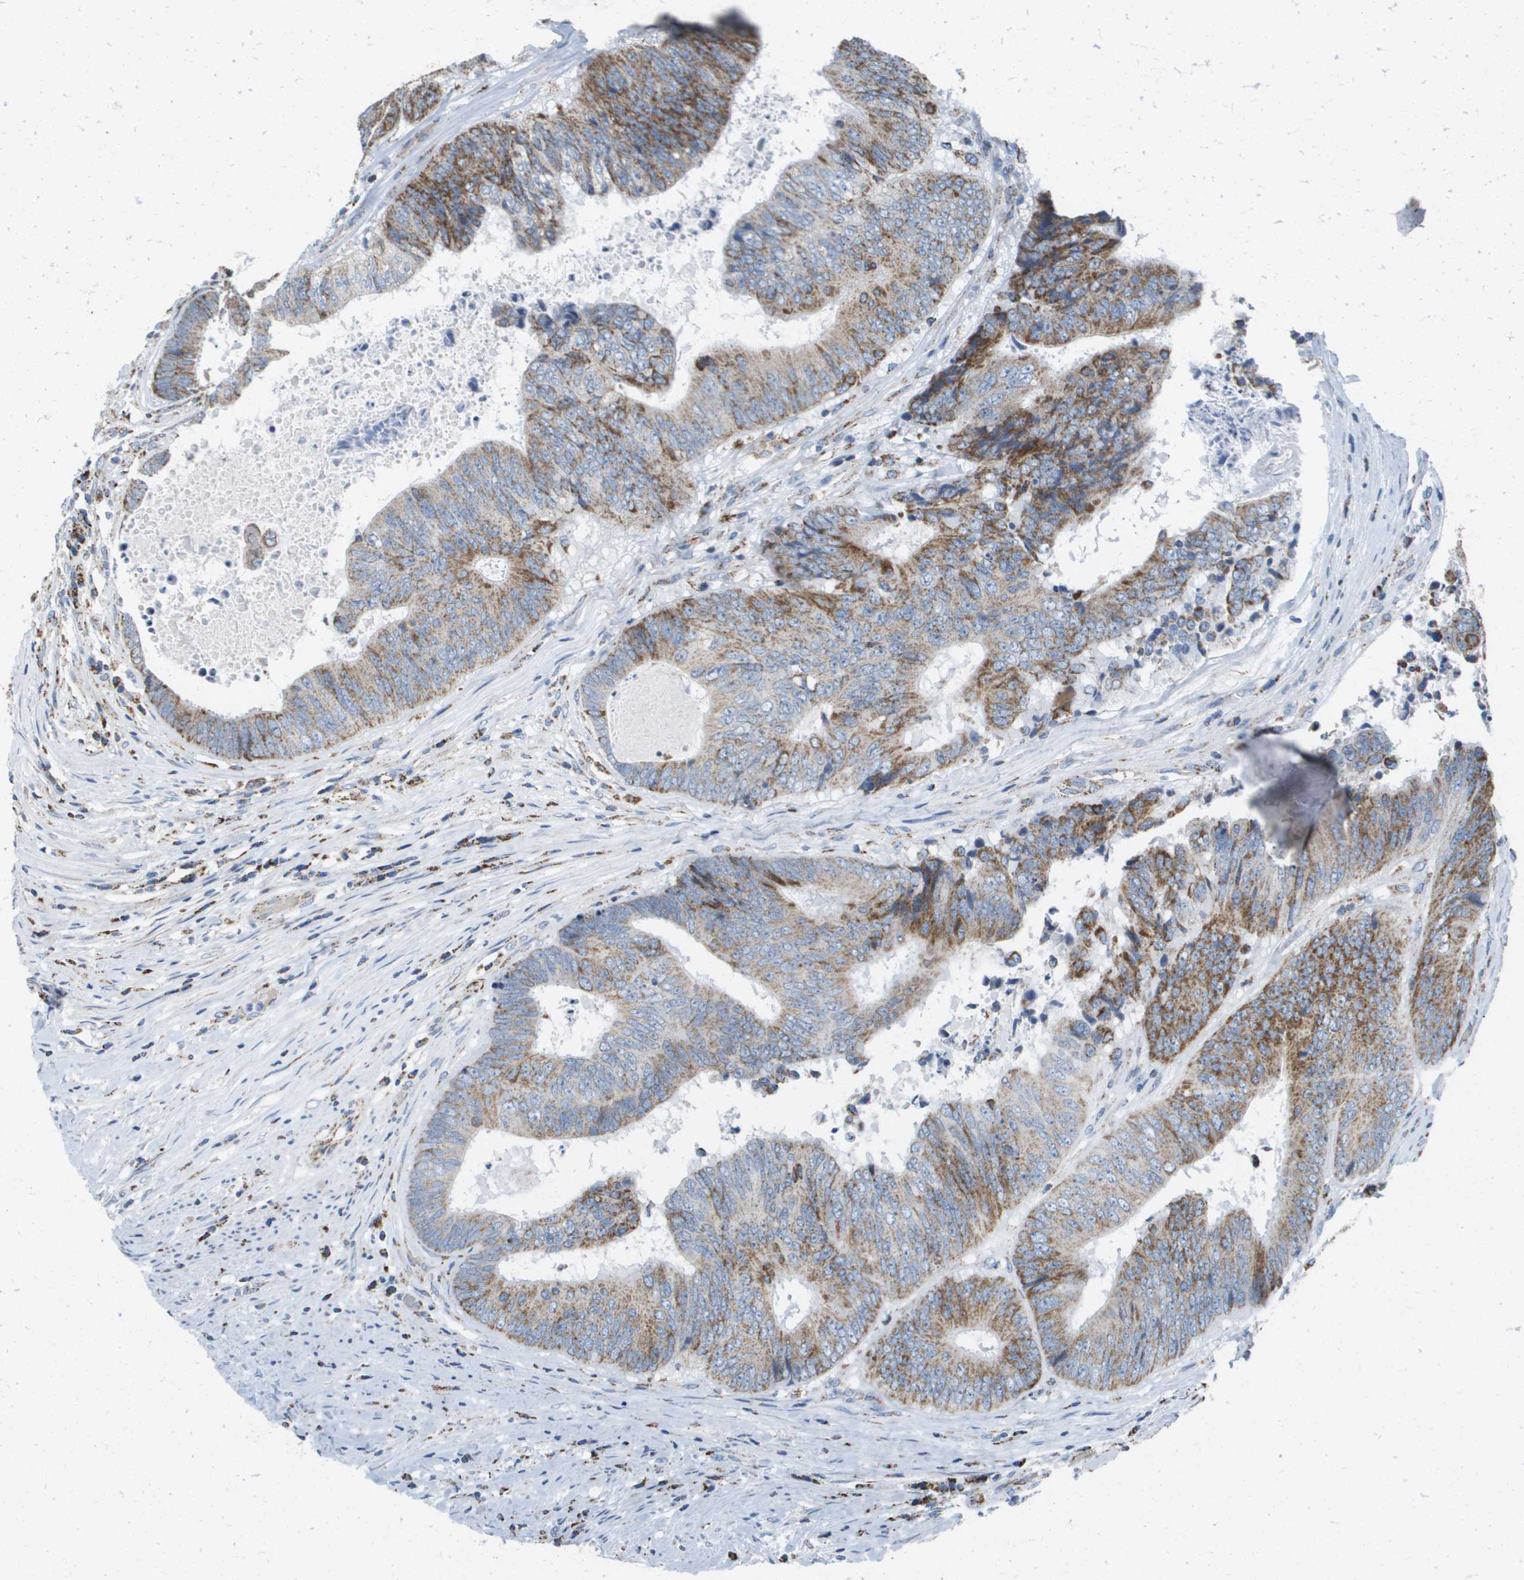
{"staining": {"intensity": "strong", "quantity": ">75%", "location": "cytoplasmic/membranous"}, "tissue": "colorectal cancer", "cell_type": "Tumor cells", "image_type": "cancer", "snomed": [{"axis": "morphology", "description": "Adenocarcinoma, NOS"}, {"axis": "topography", "description": "Rectum"}], "caption": "An image of human colorectal cancer (adenocarcinoma) stained for a protein reveals strong cytoplasmic/membranous brown staining in tumor cells.", "gene": "ATP5F1B", "patient": {"sex": "male", "age": 72}}